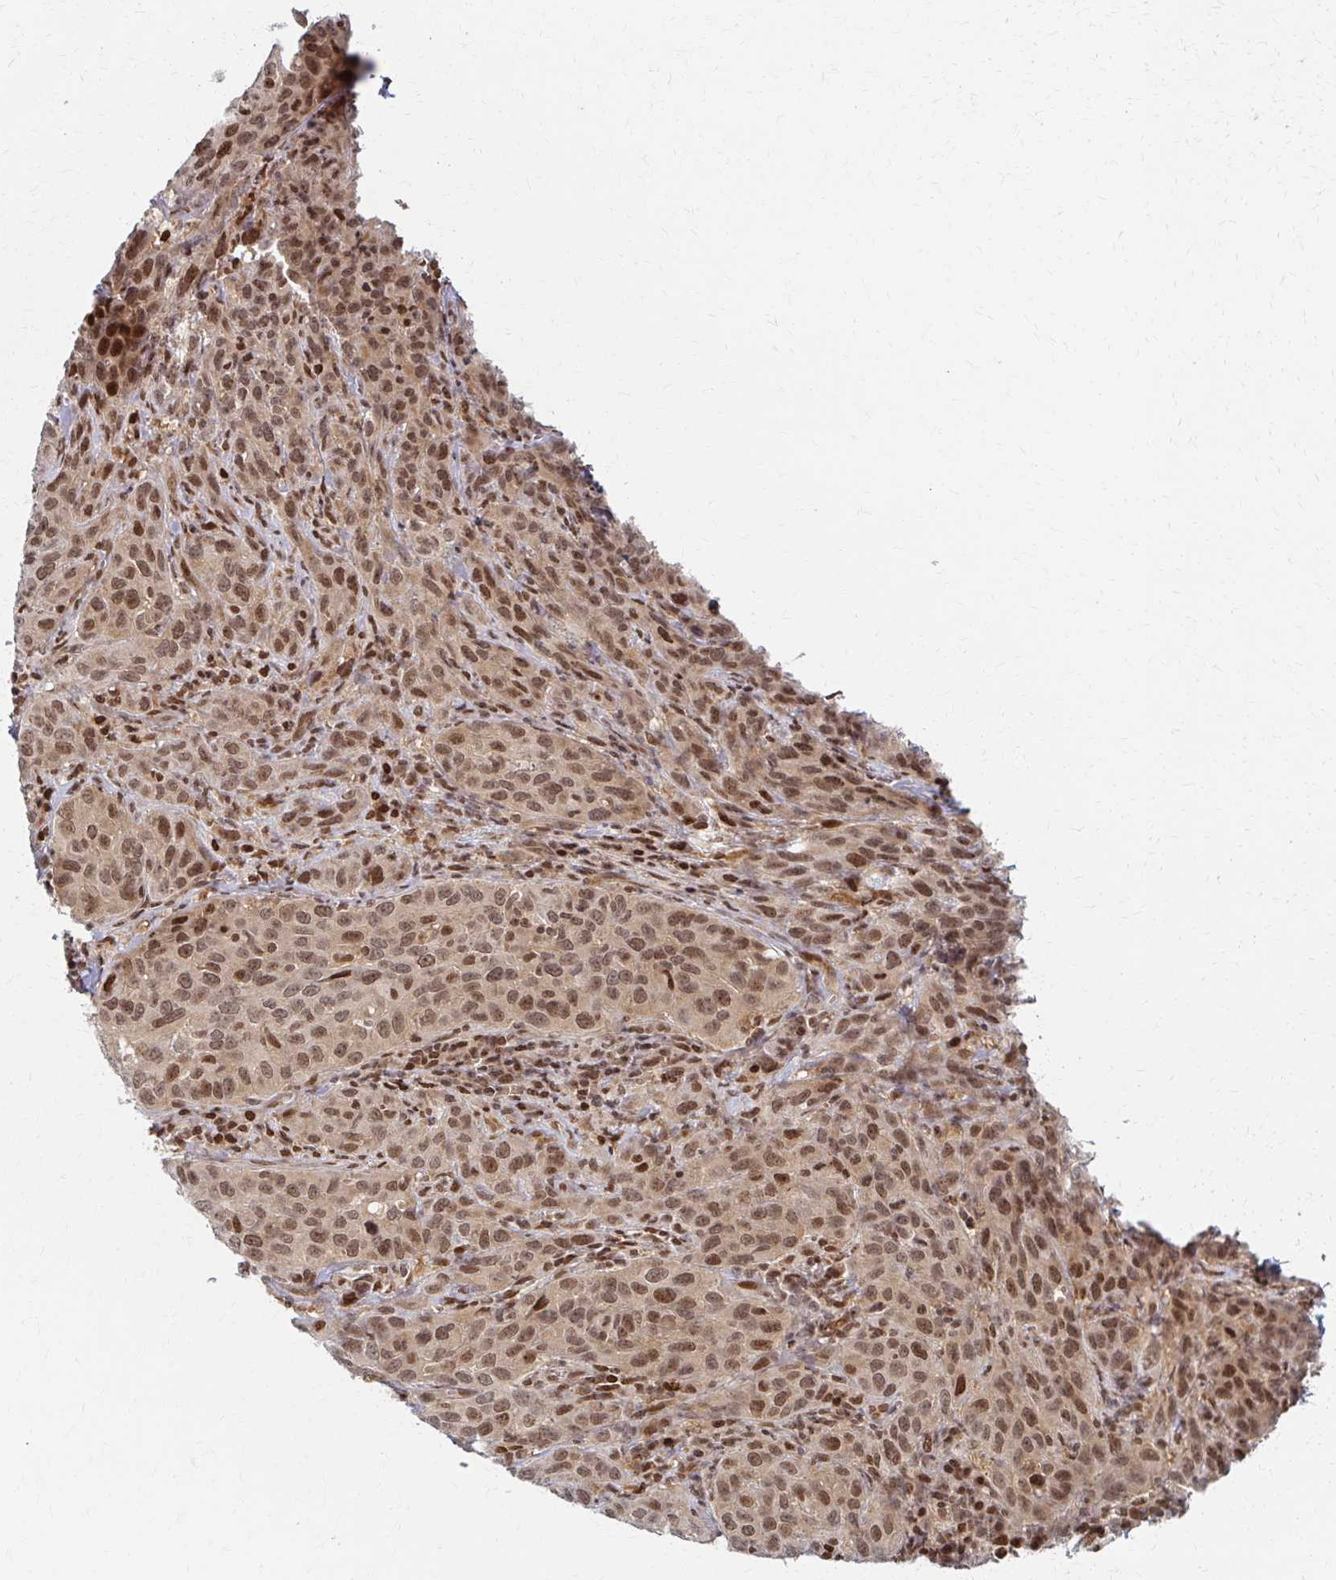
{"staining": {"intensity": "moderate", "quantity": ">75%", "location": "nuclear"}, "tissue": "cervical cancer", "cell_type": "Tumor cells", "image_type": "cancer", "snomed": [{"axis": "morphology", "description": "Squamous cell carcinoma, NOS"}, {"axis": "topography", "description": "Cervix"}], "caption": "Immunohistochemistry image of neoplastic tissue: human cervical cancer (squamous cell carcinoma) stained using immunohistochemistry (IHC) exhibits medium levels of moderate protein expression localized specifically in the nuclear of tumor cells, appearing as a nuclear brown color.", "gene": "PSMD7", "patient": {"sex": "female", "age": 51}}